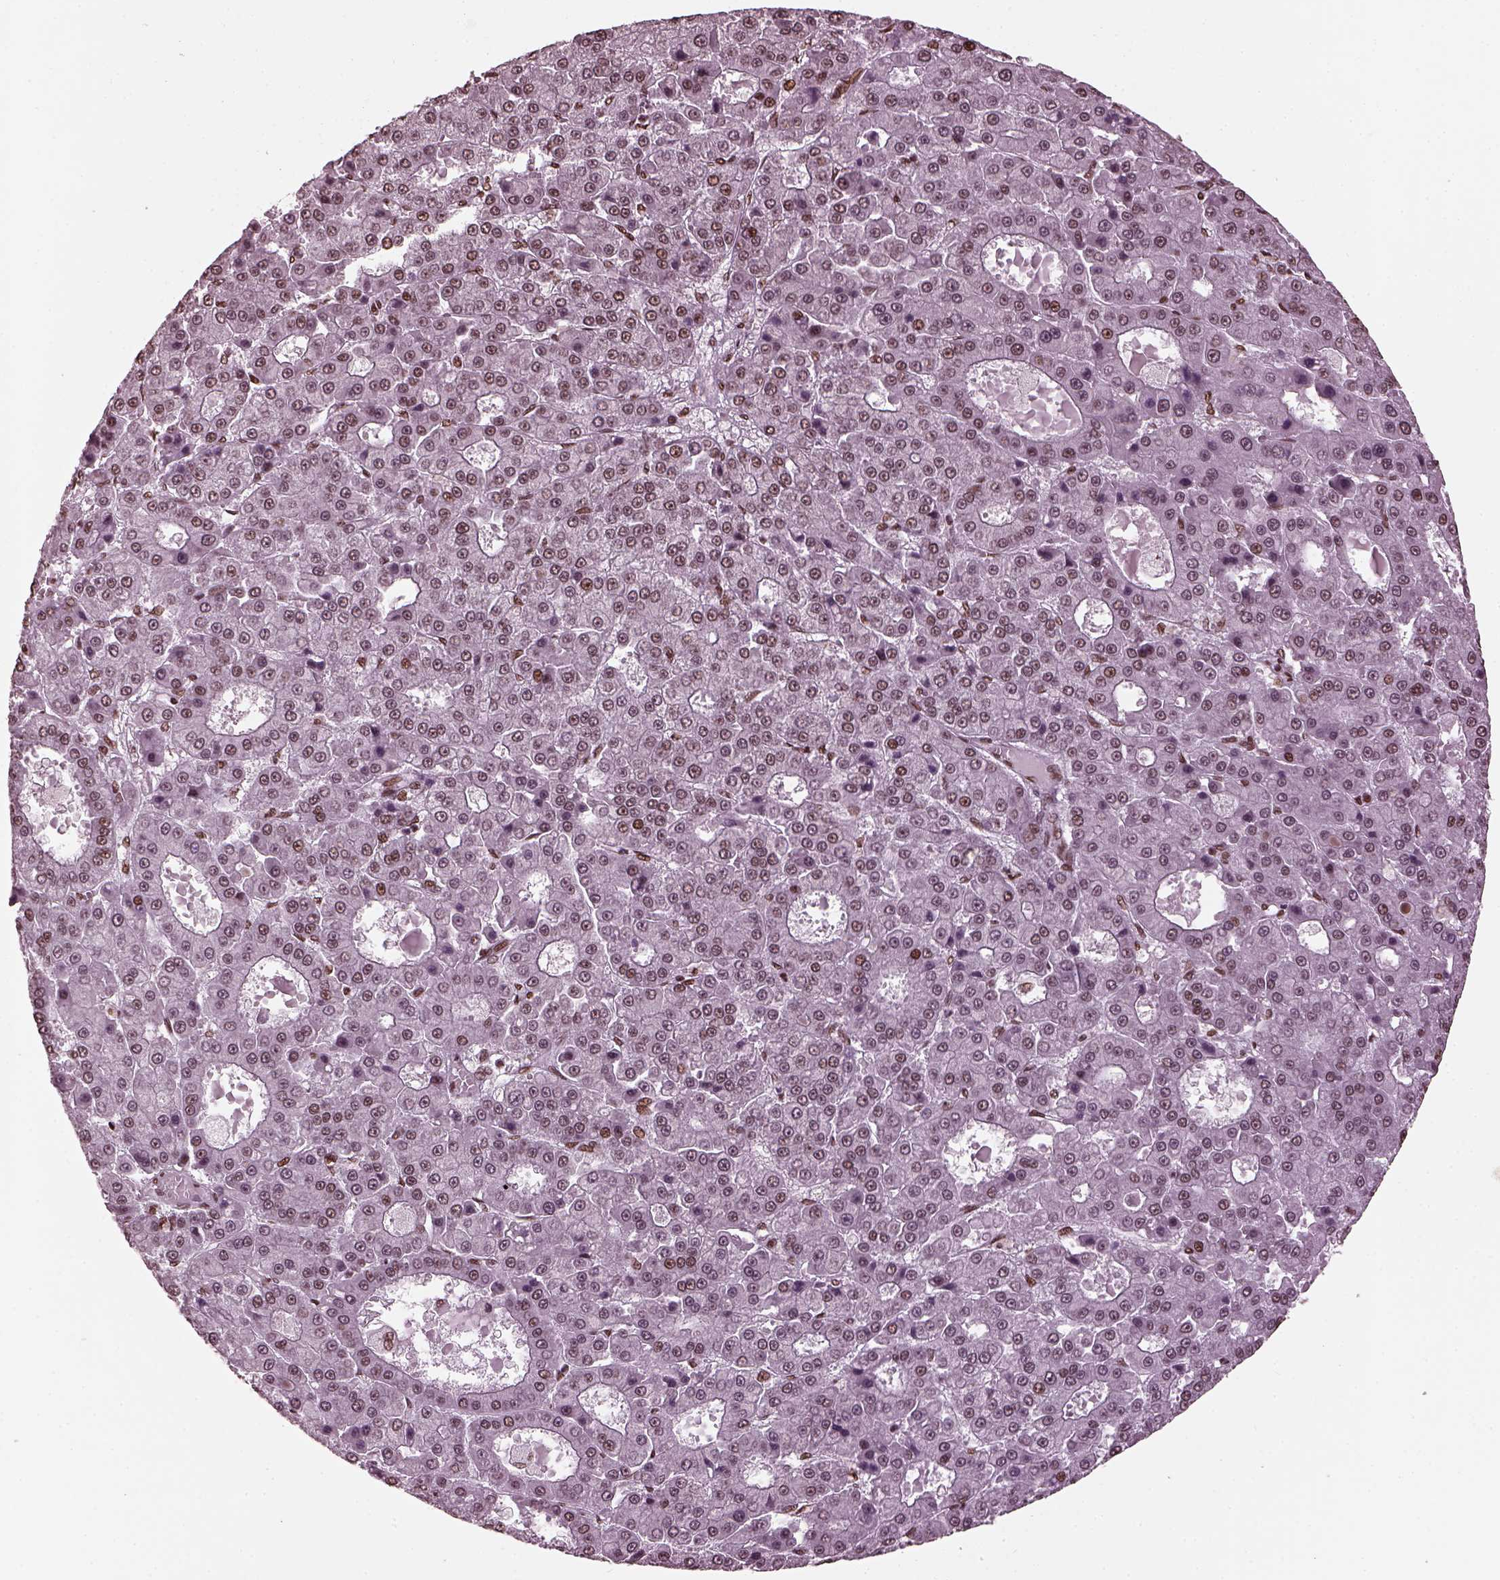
{"staining": {"intensity": "moderate", "quantity": "<25%", "location": "nuclear"}, "tissue": "liver cancer", "cell_type": "Tumor cells", "image_type": "cancer", "snomed": [{"axis": "morphology", "description": "Carcinoma, Hepatocellular, NOS"}, {"axis": "topography", "description": "Liver"}], "caption": "Liver cancer (hepatocellular carcinoma) was stained to show a protein in brown. There is low levels of moderate nuclear positivity in about <25% of tumor cells.", "gene": "CBFA2T3", "patient": {"sex": "male", "age": 70}}